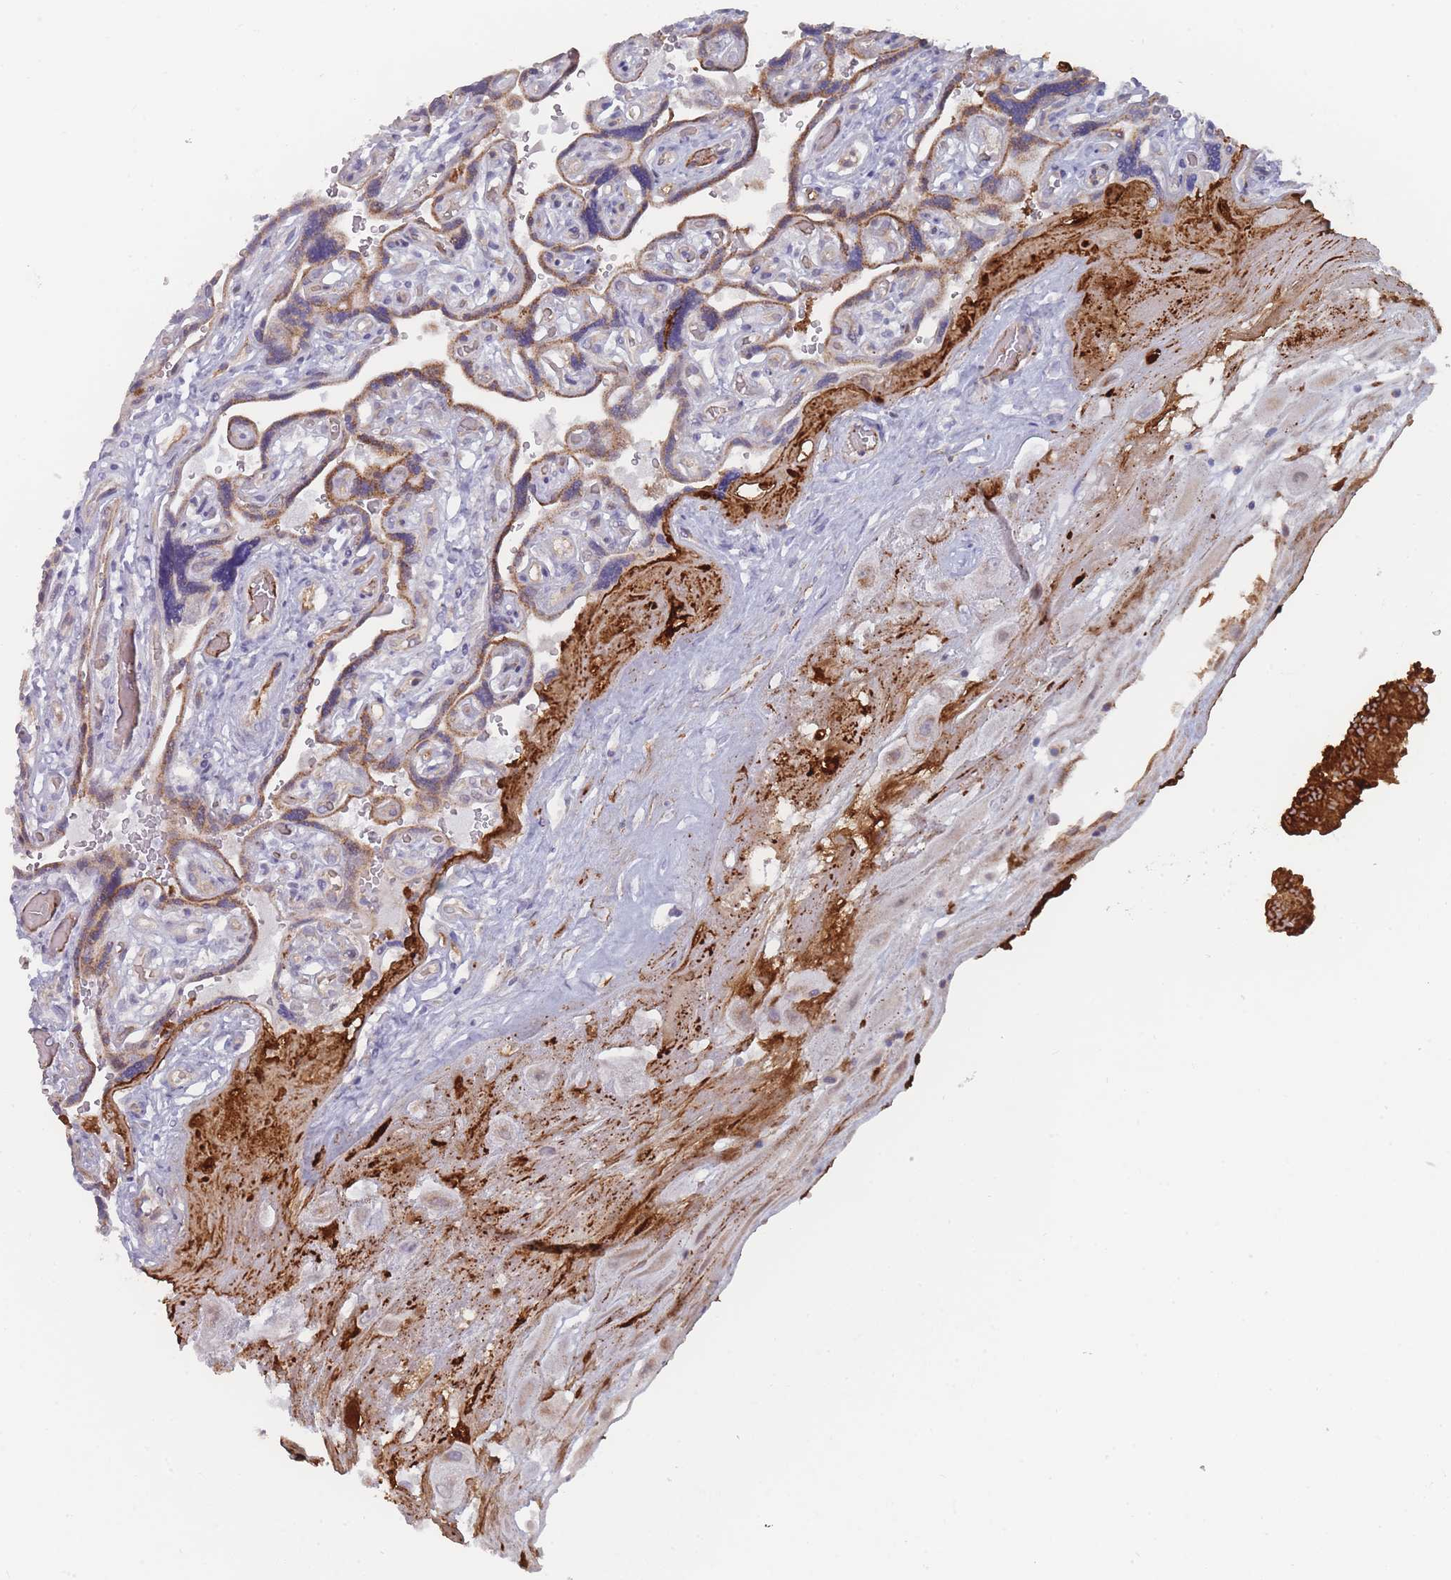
{"staining": {"intensity": "weak", "quantity": "25%-75%", "location": "cytoplasmic/membranous"}, "tissue": "placenta", "cell_type": "Decidual cells", "image_type": "normal", "snomed": [{"axis": "morphology", "description": "Normal tissue, NOS"}, {"axis": "topography", "description": "Placenta"}], "caption": "Brown immunohistochemical staining in normal human placenta exhibits weak cytoplasmic/membranous expression in approximately 25%-75% of decidual cells.", "gene": "TRARG1", "patient": {"sex": "female", "age": 32}}